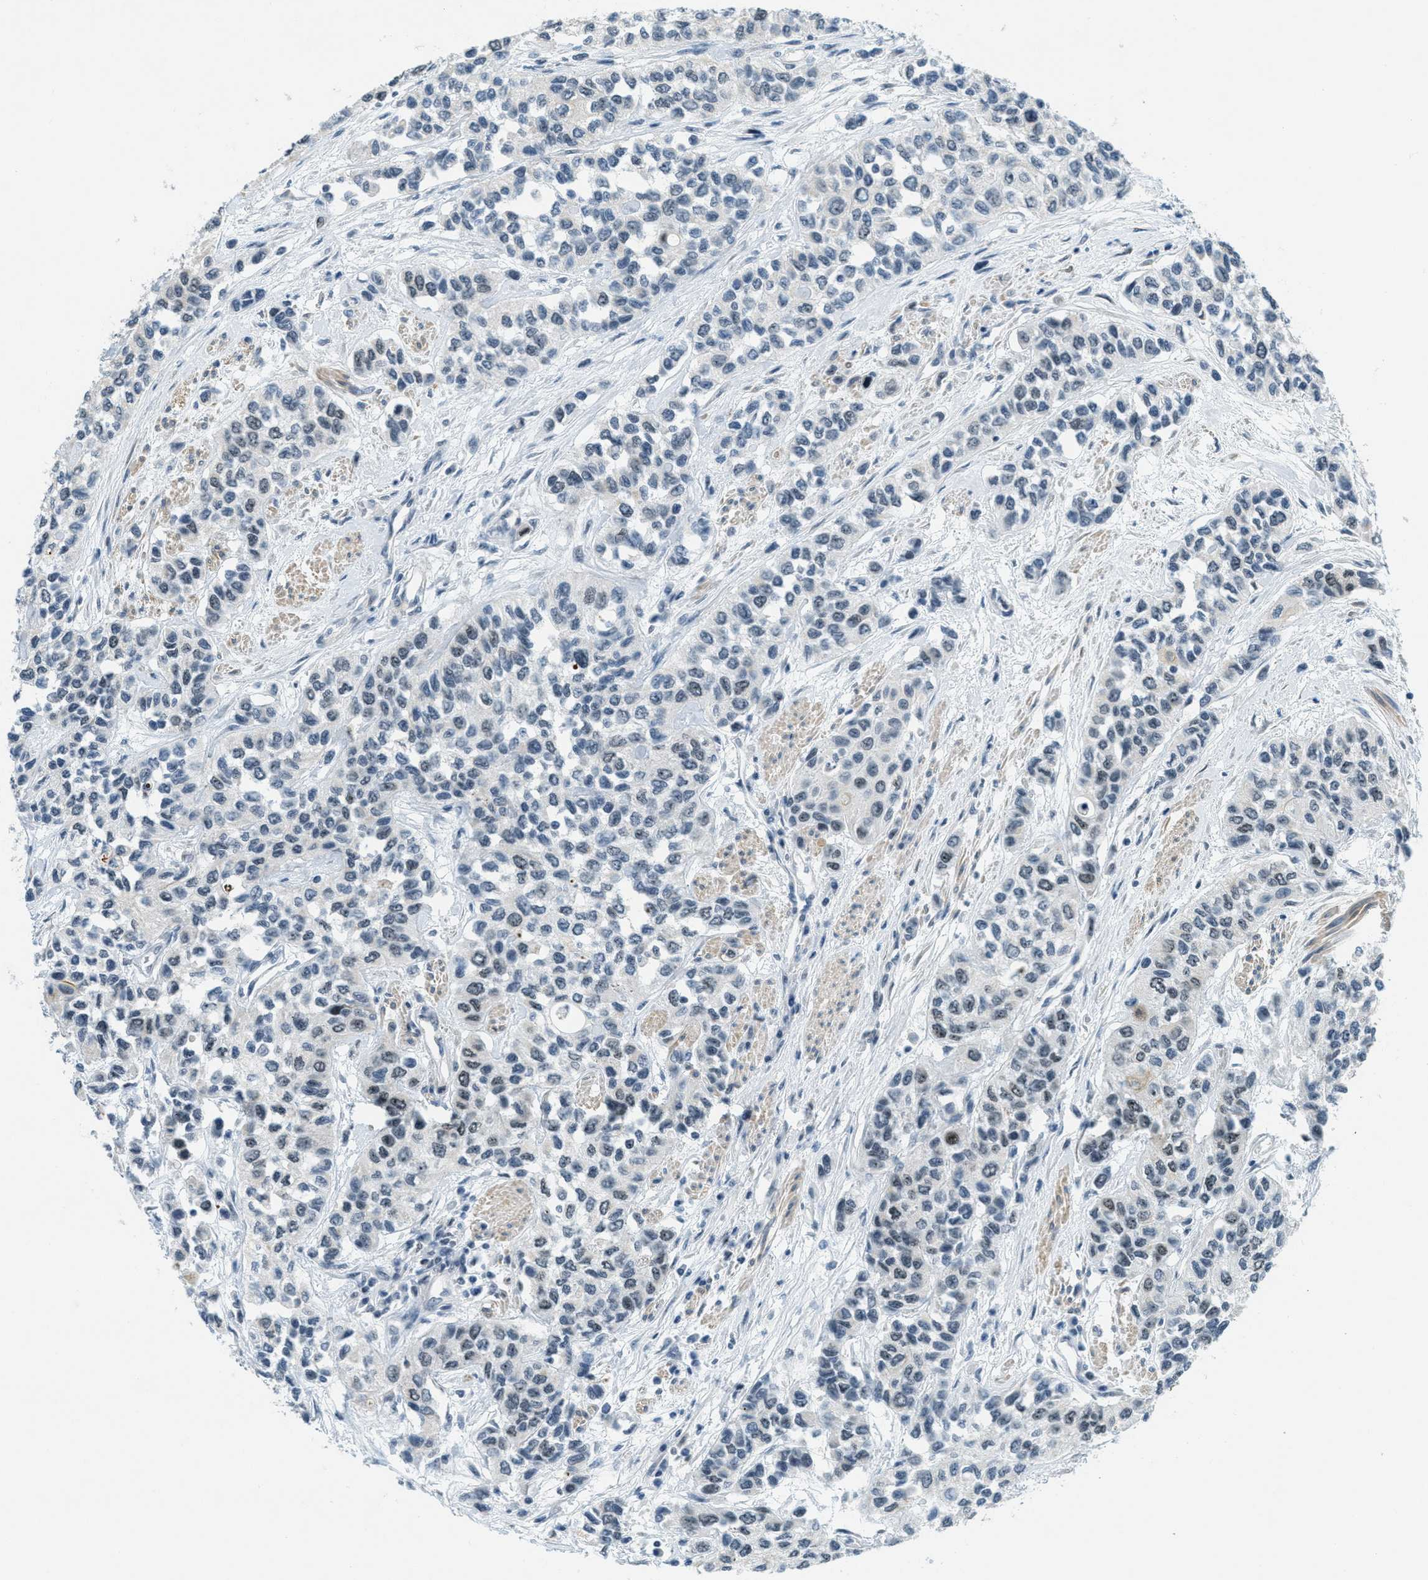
{"staining": {"intensity": "weak", "quantity": "<25%", "location": "nuclear"}, "tissue": "urothelial cancer", "cell_type": "Tumor cells", "image_type": "cancer", "snomed": [{"axis": "morphology", "description": "Urothelial carcinoma, High grade"}, {"axis": "topography", "description": "Urinary bladder"}], "caption": "High power microscopy photomicrograph of an immunohistochemistry image of urothelial carcinoma (high-grade), revealing no significant staining in tumor cells.", "gene": "DDX47", "patient": {"sex": "female", "age": 56}}